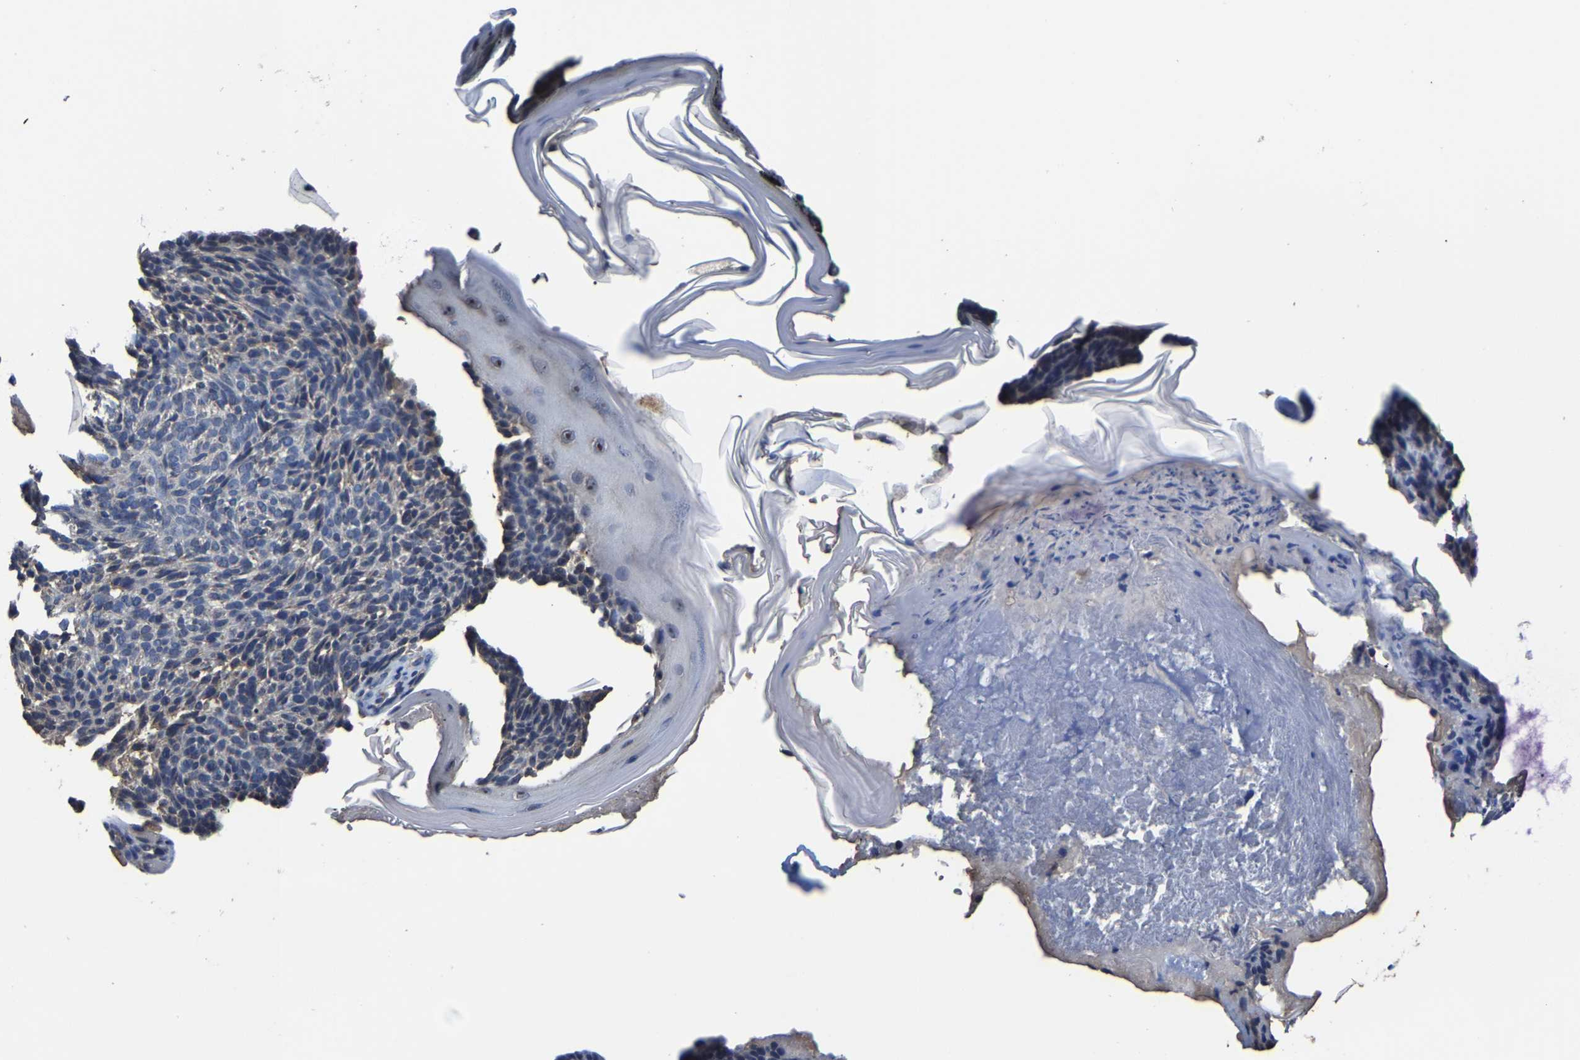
{"staining": {"intensity": "negative", "quantity": "none", "location": "none"}, "tissue": "skin cancer", "cell_type": "Tumor cells", "image_type": "cancer", "snomed": [{"axis": "morphology", "description": "Basal cell carcinoma"}, {"axis": "topography", "description": "Skin"}], "caption": "Immunohistochemistry micrograph of skin basal cell carcinoma stained for a protein (brown), which shows no staining in tumor cells.", "gene": "ZCCHC7", "patient": {"sex": "male", "age": 61}}